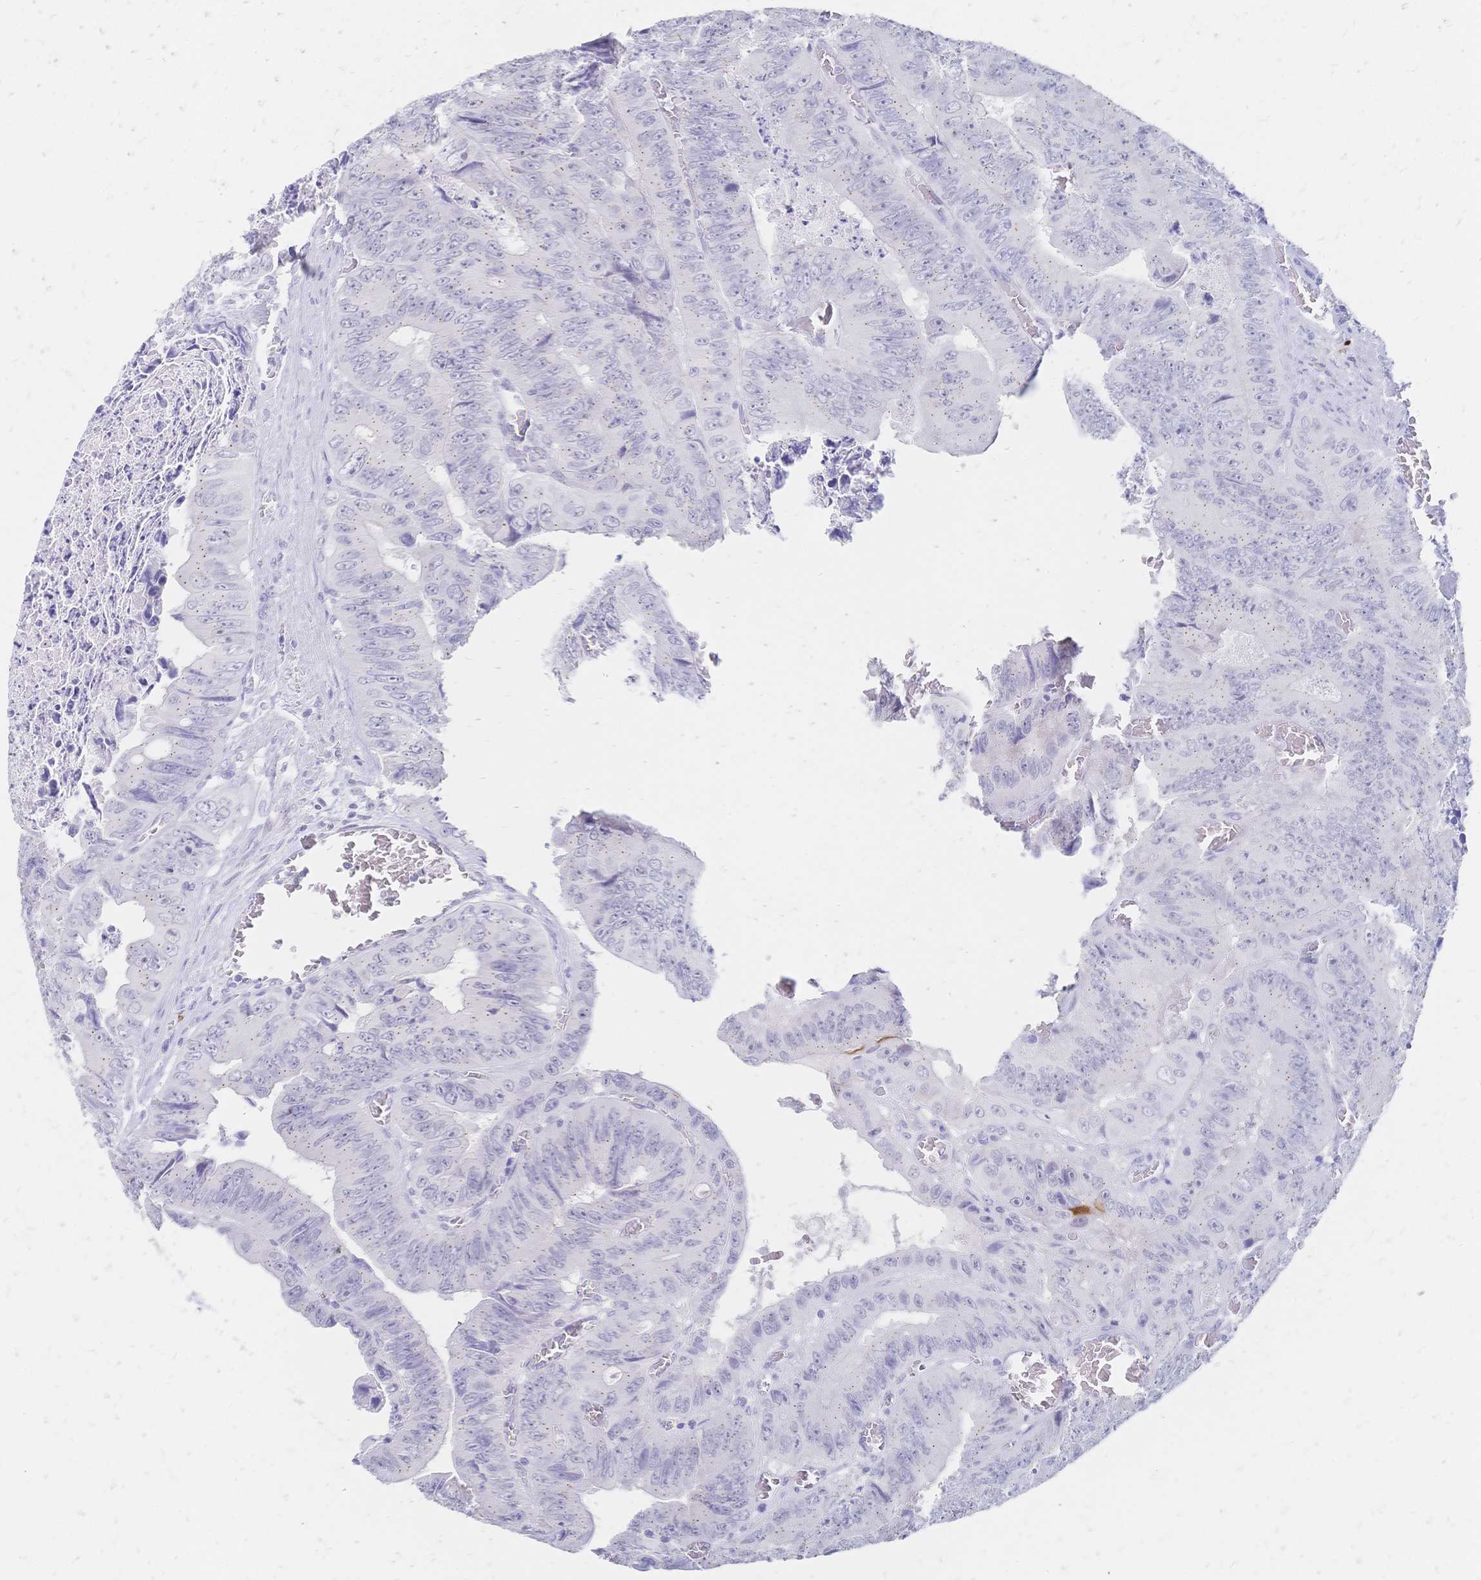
{"staining": {"intensity": "negative", "quantity": "none", "location": "none"}, "tissue": "colorectal cancer", "cell_type": "Tumor cells", "image_type": "cancer", "snomed": [{"axis": "morphology", "description": "Adenocarcinoma, NOS"}, {"axis": "topography", "description": "Colon"}], "caption": "Colorectal cancer (adenocarcinoma) was stained to show a protein in brown. There is no significant expression in tumor cells.", "gene": "PSORS1C2", "patient": {"sex": "female", "age": 84}}